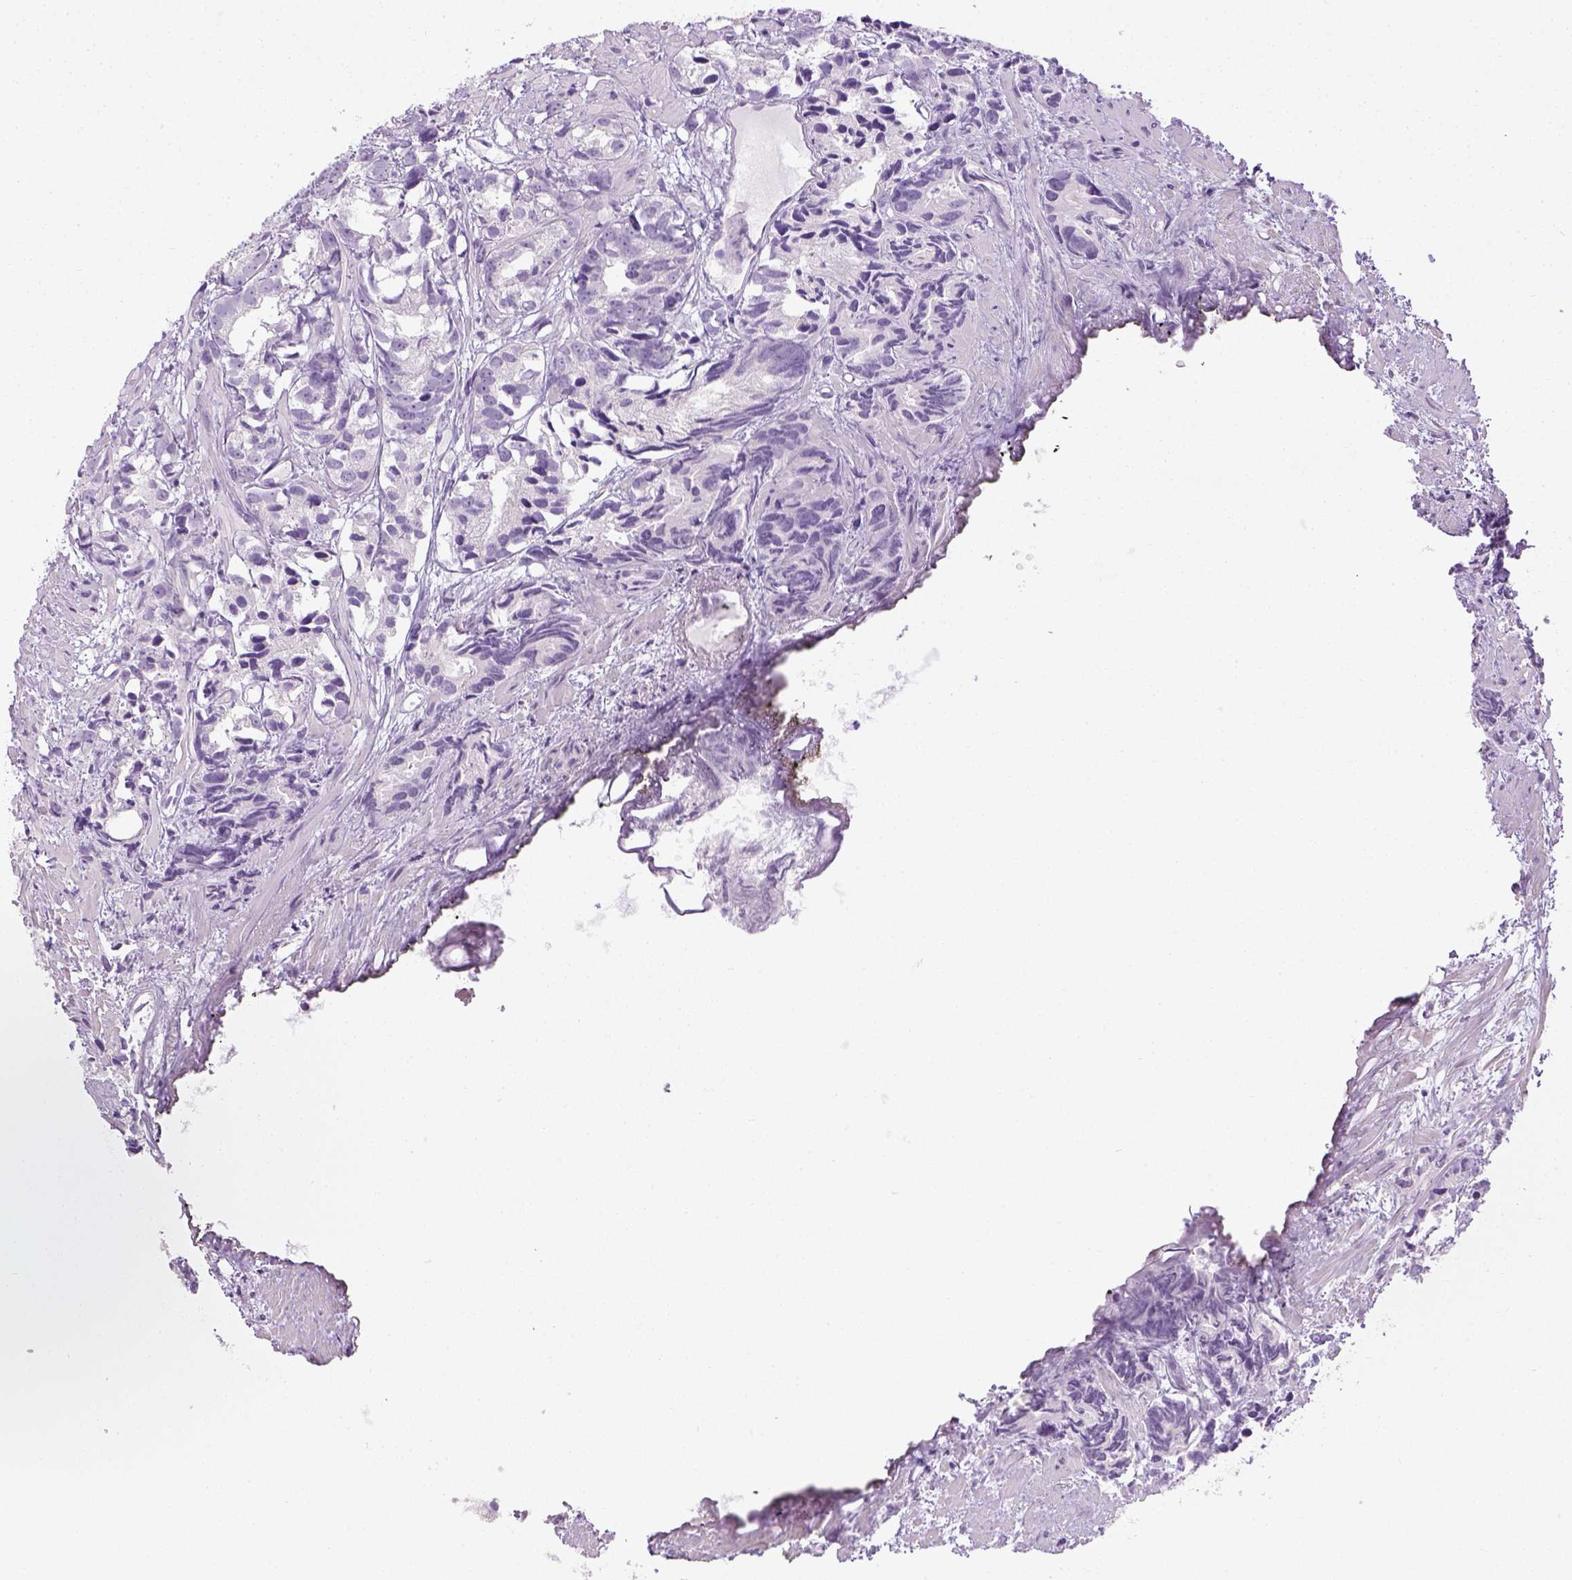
{"staining": {"intensity": "negative", "quantity": "none", "location": "none"}, "tissue": "prostate cancer", "cell_type": "Tumor cells", "image_type": "cancer", "snomed": [{"axis": "morphology", "description": "Adenocarcinoma, High grade"}, {"axis": "topography", "description": "Prostate"}], "caption": "Immunohistochemistry of prostate cancer demonstrates no expression in tumor cells. Brightfield microscopy of IHC stained with DAB (3,3'-diaminobenzidine) (brown) and hematoxylin (blue), captured at high magnification.", "gene": "LGSN", "patient": {"sex": "male", "age": 79}}